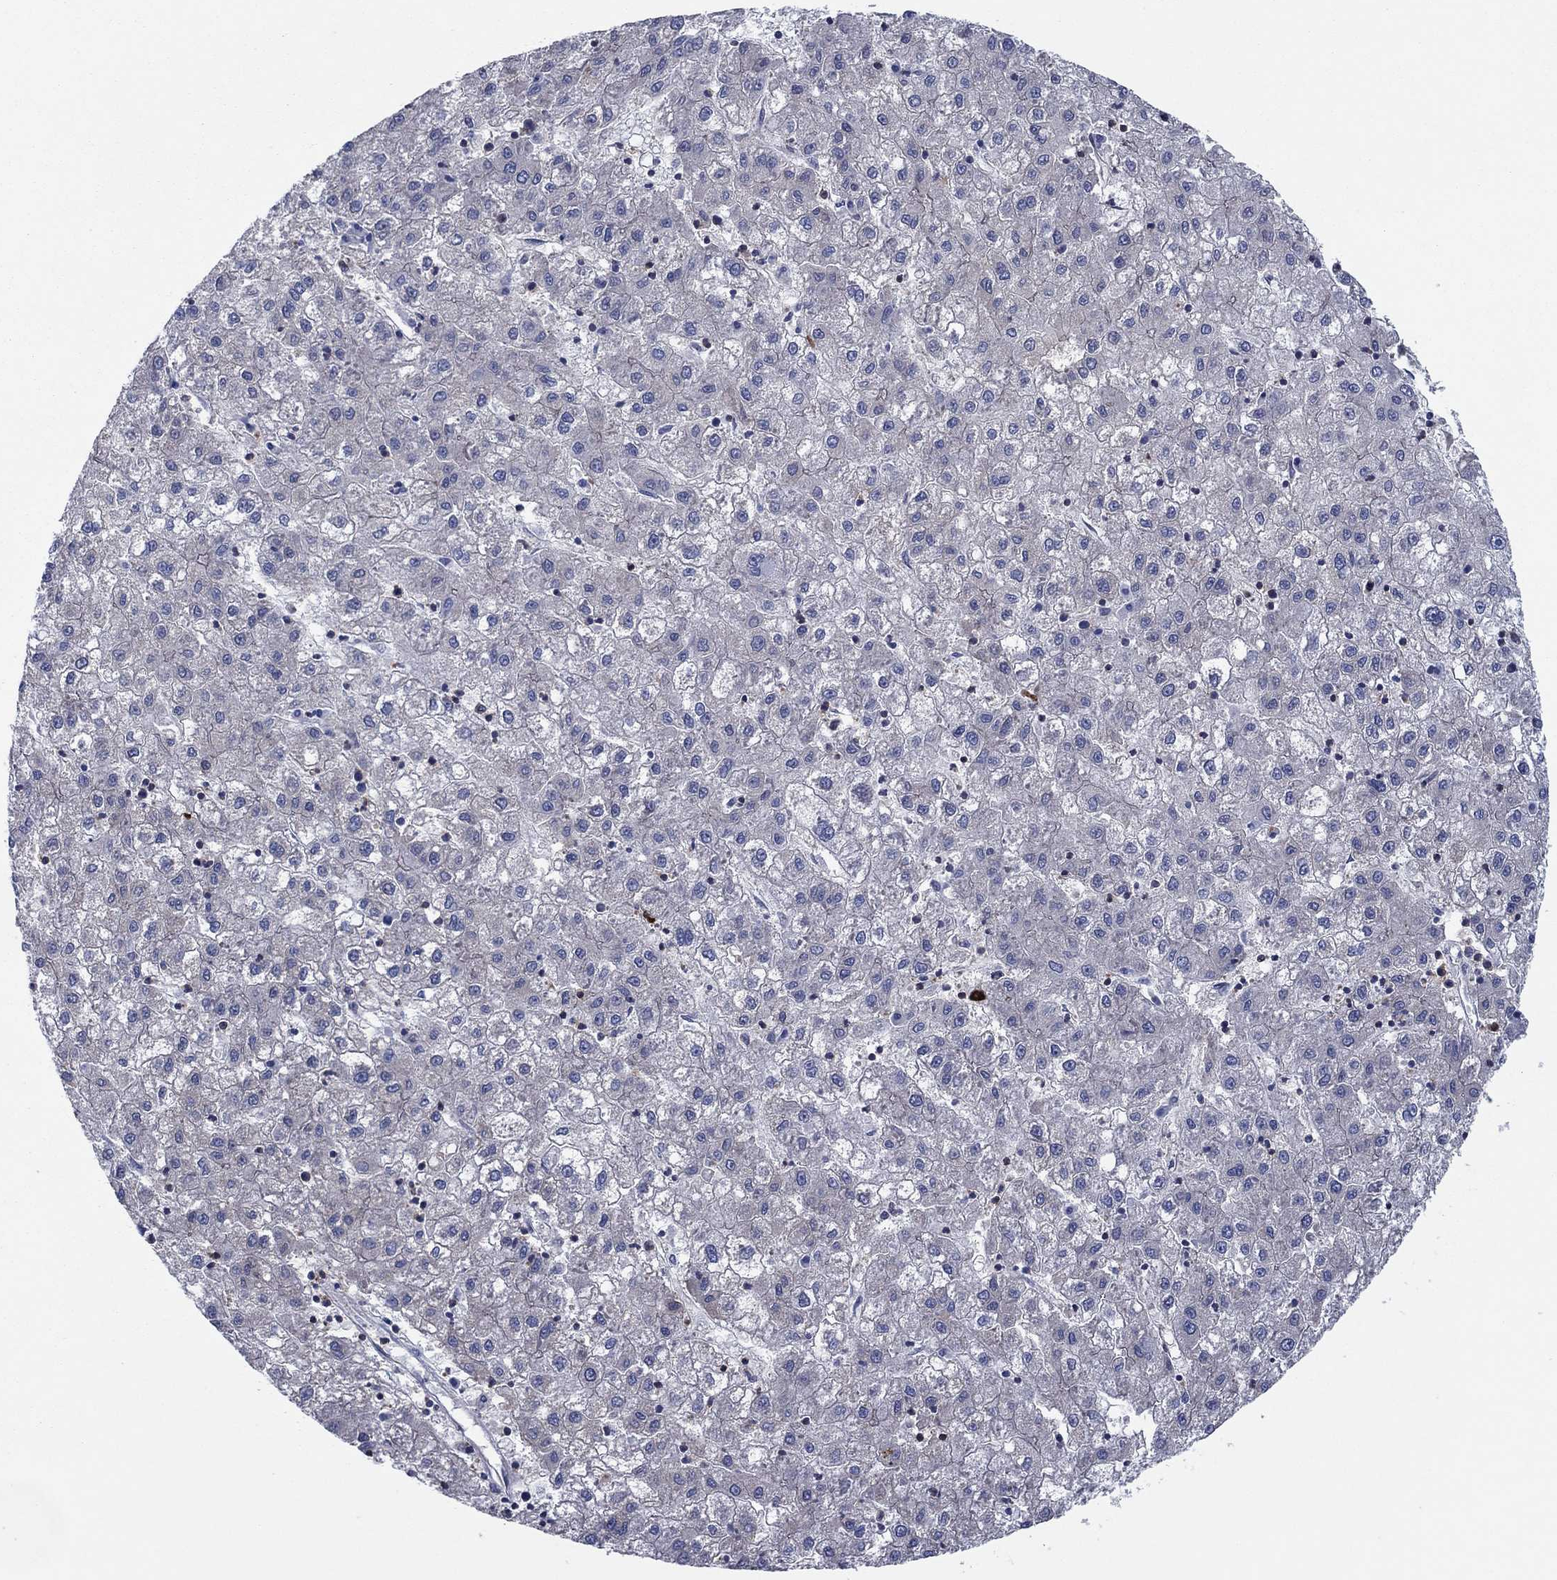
{"staining": {"intensity": "negative", "quantity": "none", "location": "none"}, "tissue": "liver cancer", "cell_type": "Tumor cells", "image_type": "cancer", "snomed": [{"axis": "morphology", "description": "Carcinoma, Hepatocellular, NOS"}, {"axis": "topography", "description": "Liver"}], "caption": "IHC photomicrograph of neoplastic tissue: liver hepatocellular carcinoma stained with DAB (3,3'-diaminobenzidine) exhibits no significant protein positivity in tumor cells.", "gene": "PVR", "patient": {"sex": "male", "age": 72}}